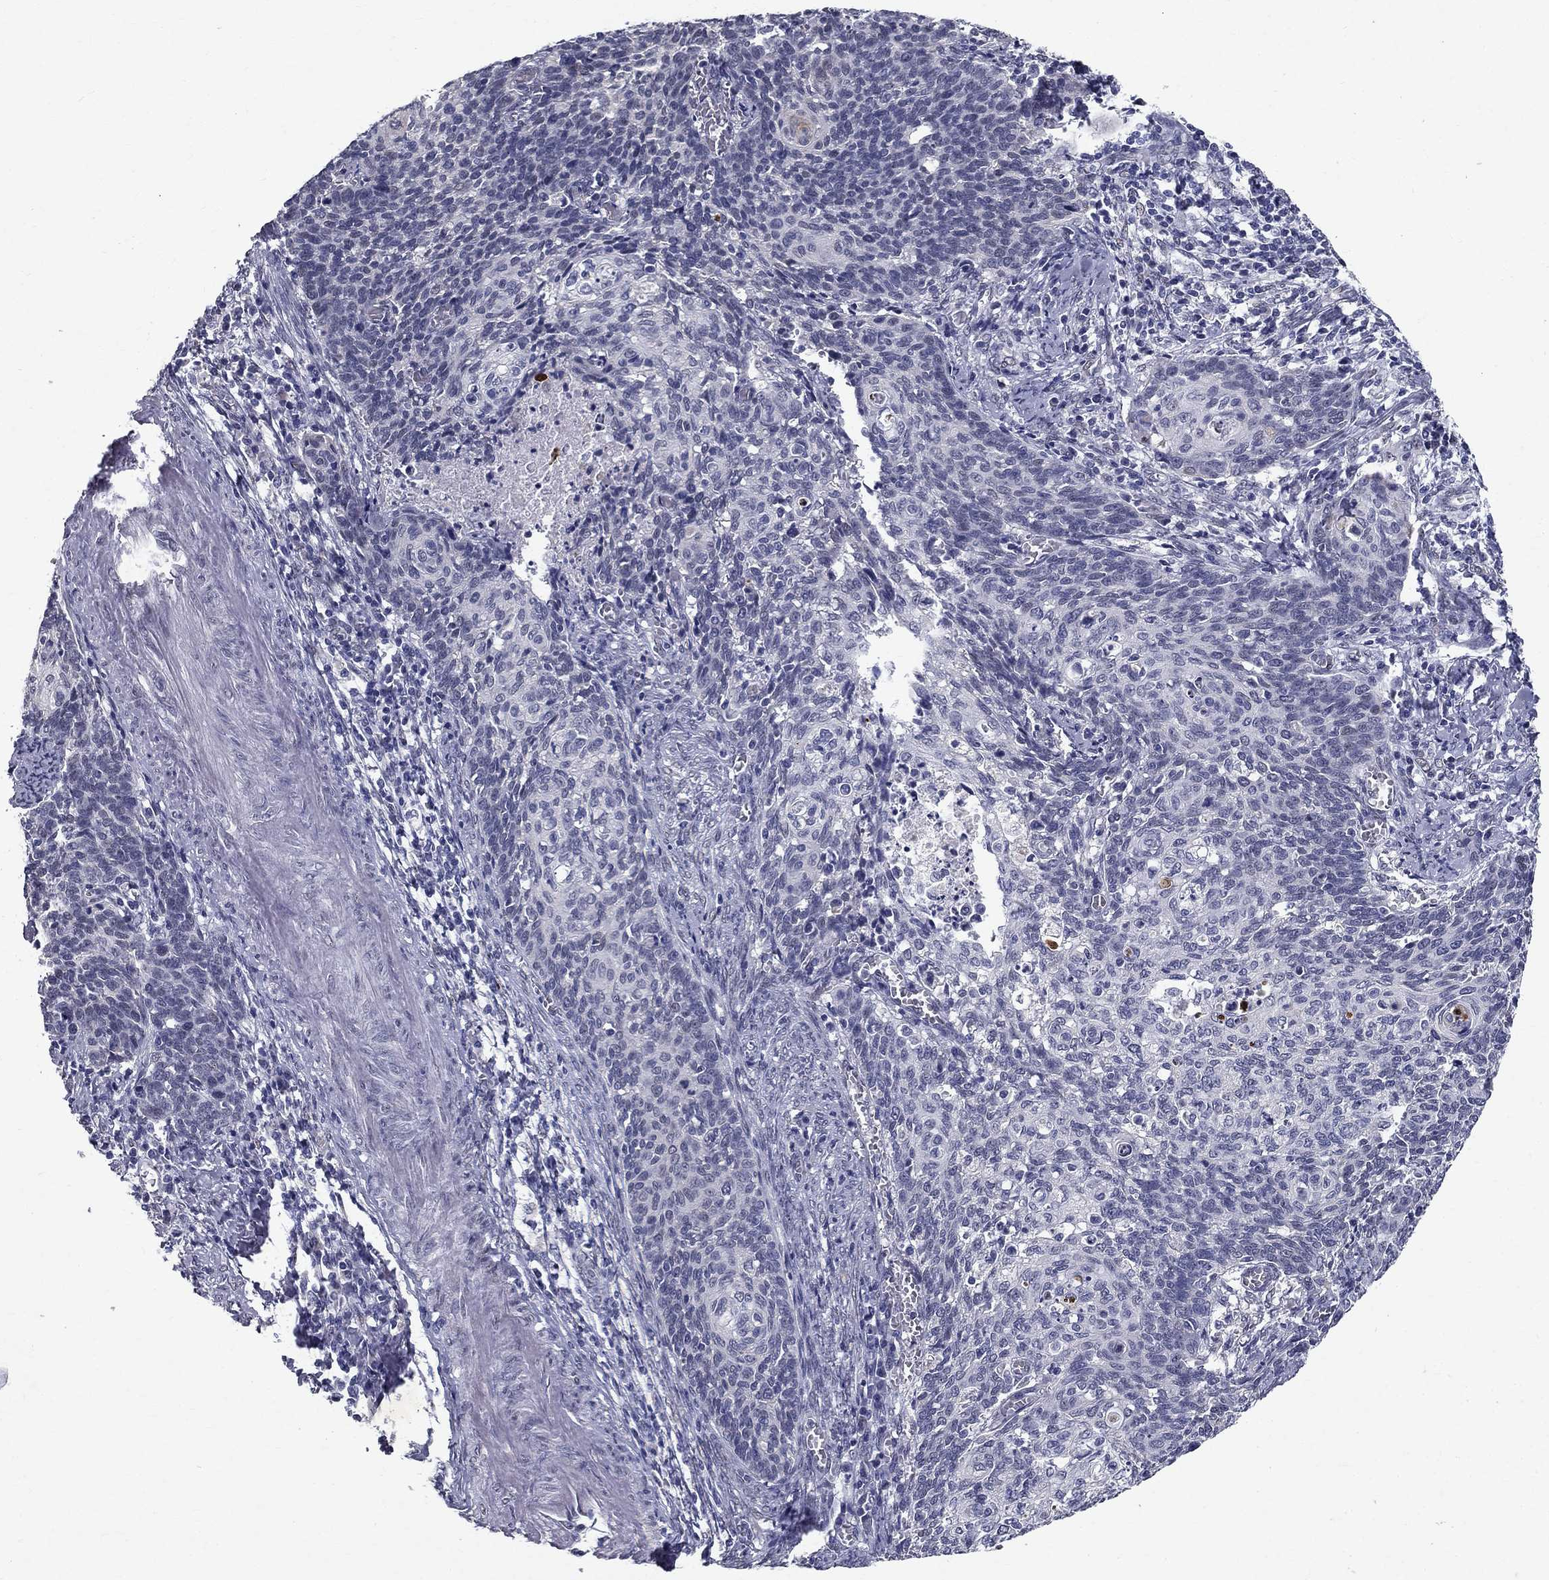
{"staining": {"intensity": "negative", "quantity": "none", "location": "none"}, "tissue": "cervical cancer", "cell_type": "Tumor cells", "image_type": "cancer", "snomed": [{"axis": "morphology", "description": "Normal tissue, NOS"}, {"axis": "morphology", "description": "Squamous cell carcinoma, NOS"}, {"axis": "topography", "description": "Cervix"}], "caption": "Immunohistochemistry image of neoplastic tissue: cervical cancer (squamous cell carcinoma) stained with DAB (3,3'-diaminobenzidine) demonstrates no significant protein staining in tumor cells.", "gene": "RBFOX1", "patient": {"sex": "female", "age": 39}}